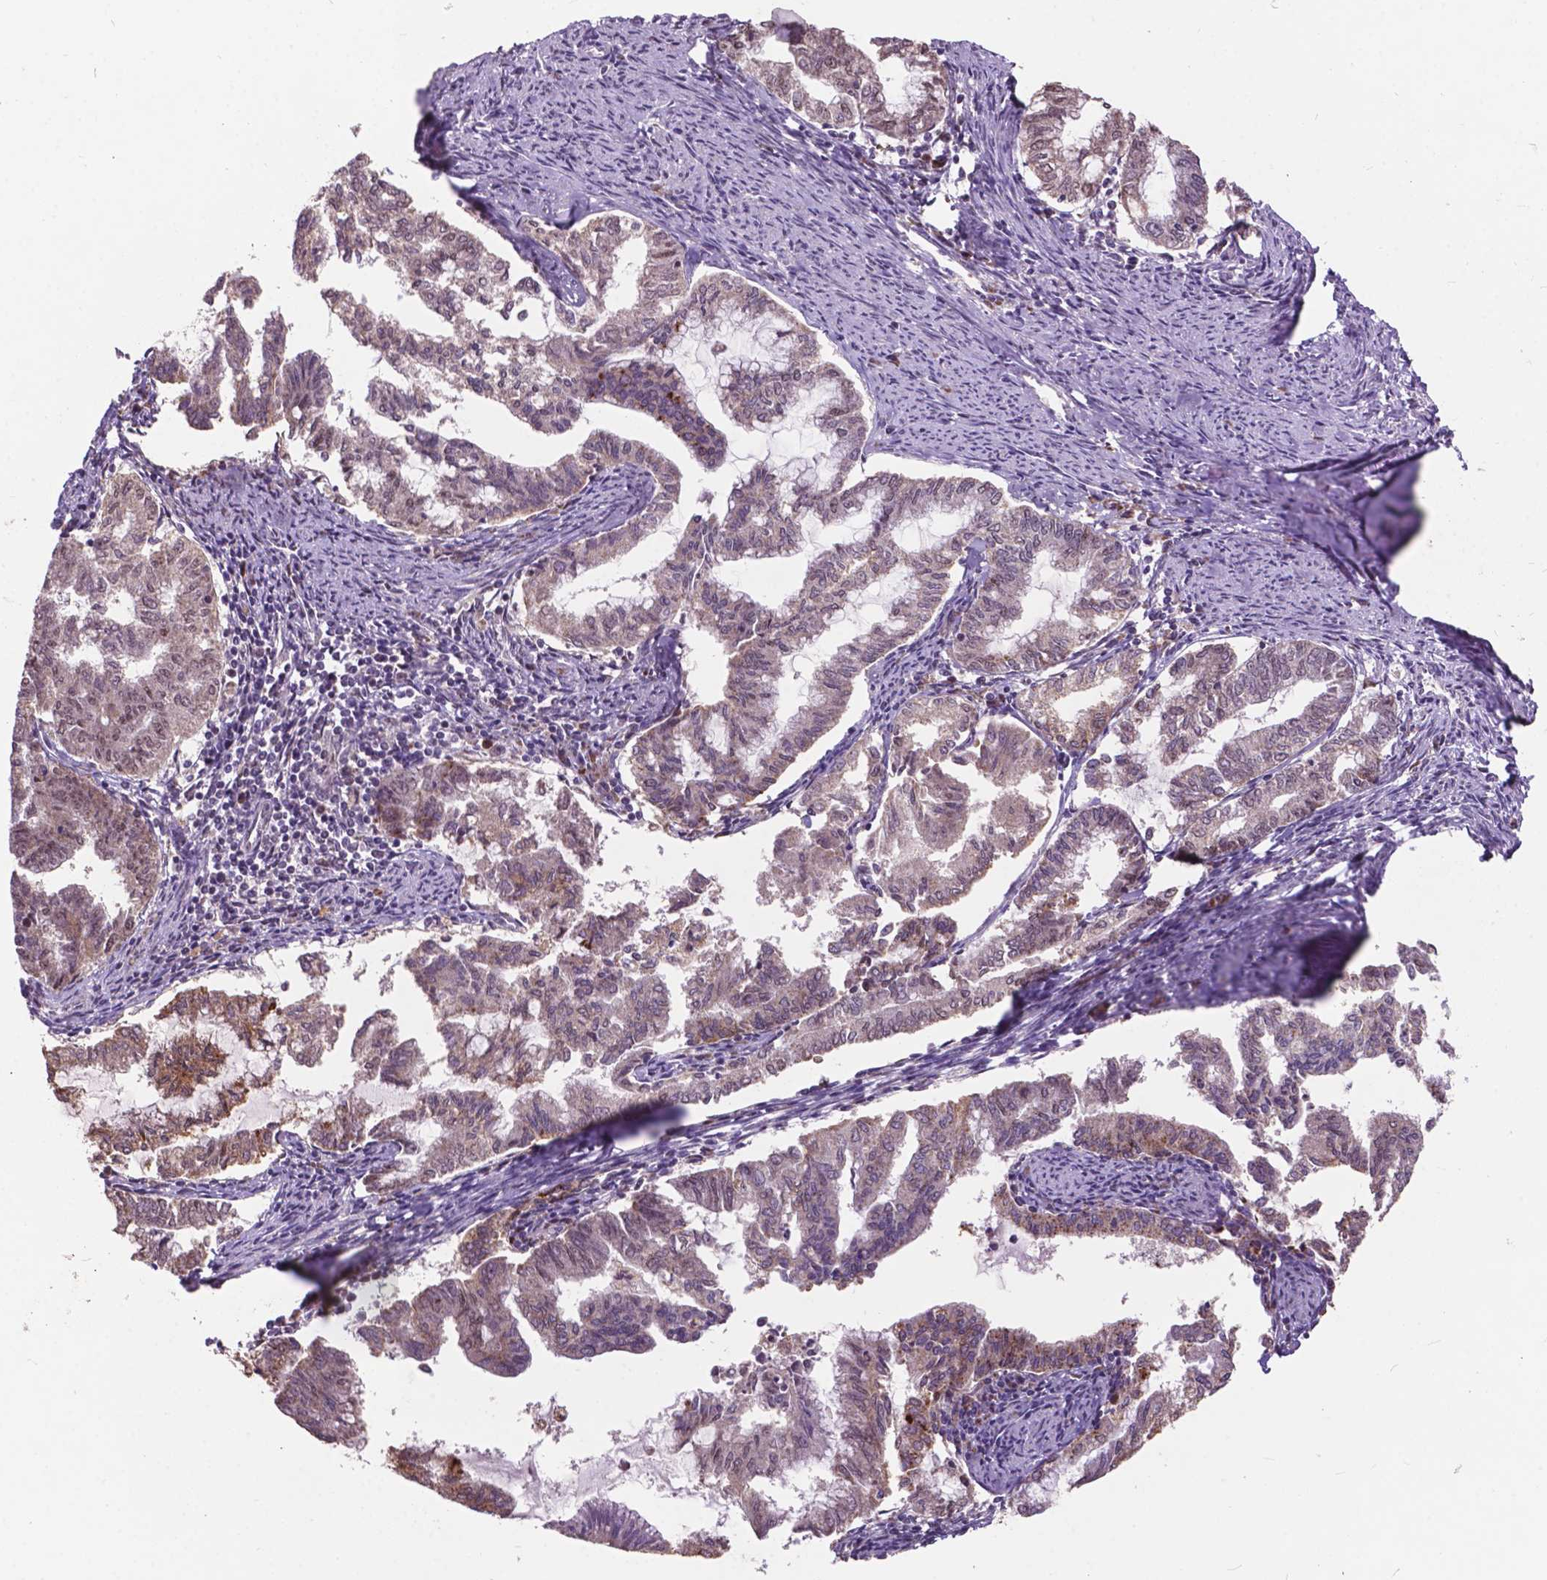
{"staining": {"intensity": "weak", "quantity": "<25%", "location": "cytoplasmic/membranous"}, "tissue": "endometrial cancer", "cell_type": "Tumor cells", "image_type": "cancer", "snomed": [{"axis": "morphology", "description": "Adenocarcinoma, NOS"}, {"axis": "topography", "description": "Endometrium"}], "caption": "Endometrial cancer (adenocarcinoma) was stained to show a protein in brown. There is no significant positivity in tumor cells.", "gene": "MSH2", "patient": {"sex": "female", "age": 79}}